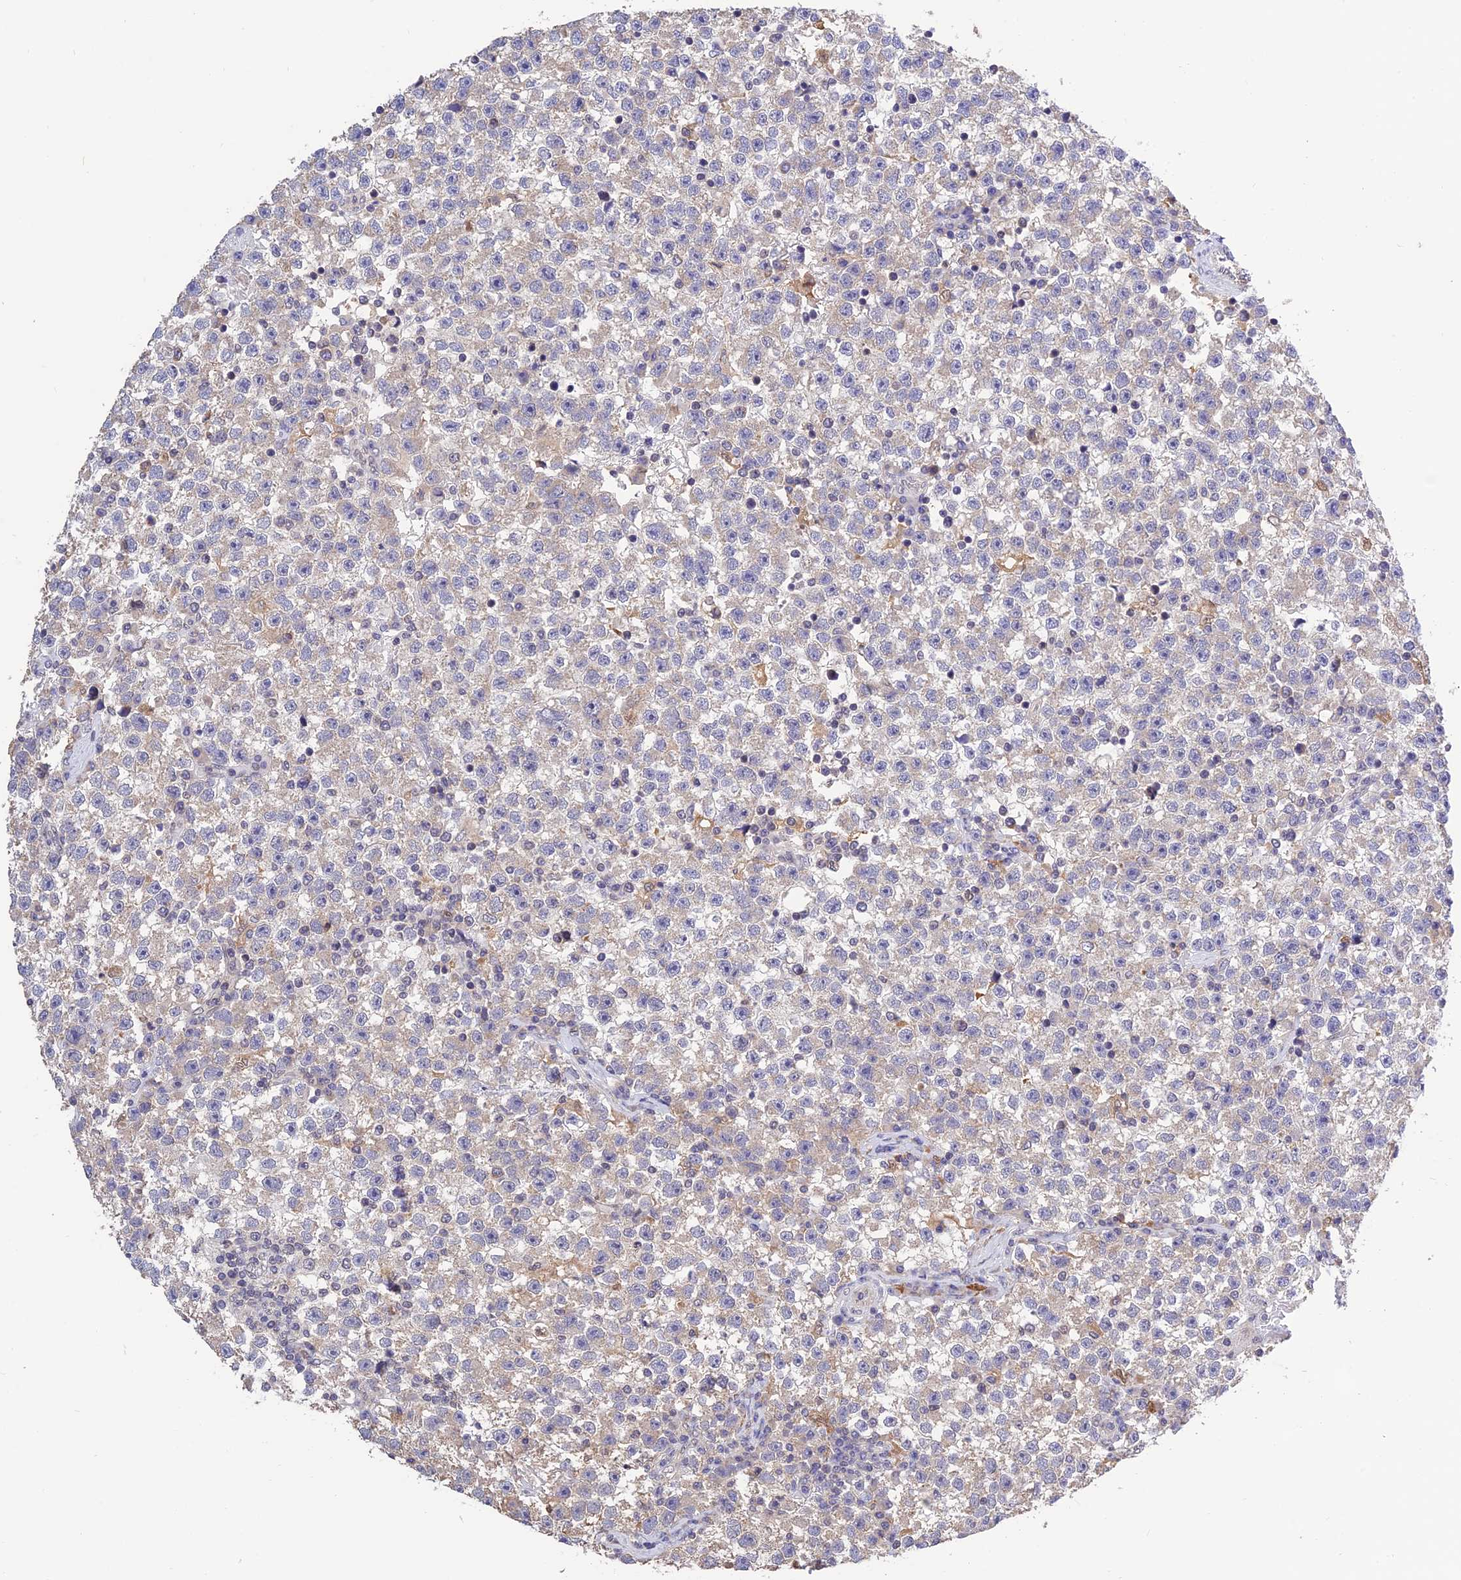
{"staining": {"intensity": "weak", "quantity": "<25%", "location": "cytoplasmic/membranous"}, "tissue": "testis cancer", "cell_type": "Tumor cells", "image_type": "cancer", "snomed": [{"axis": "morphology", "description": "Seminoma, NOS"}, {"axis": "topography", "description": "Testis"}], "caption": "Immunohistochemistry (IHC) histopathology image of neoplastic tissue: testis seminoma stained with DAB (3,3'-diaminobenzidine) reveals no significant protein expression in tumor cells.", "gene": "MNS1", "patient": {"sex": "male", "age": 22}}